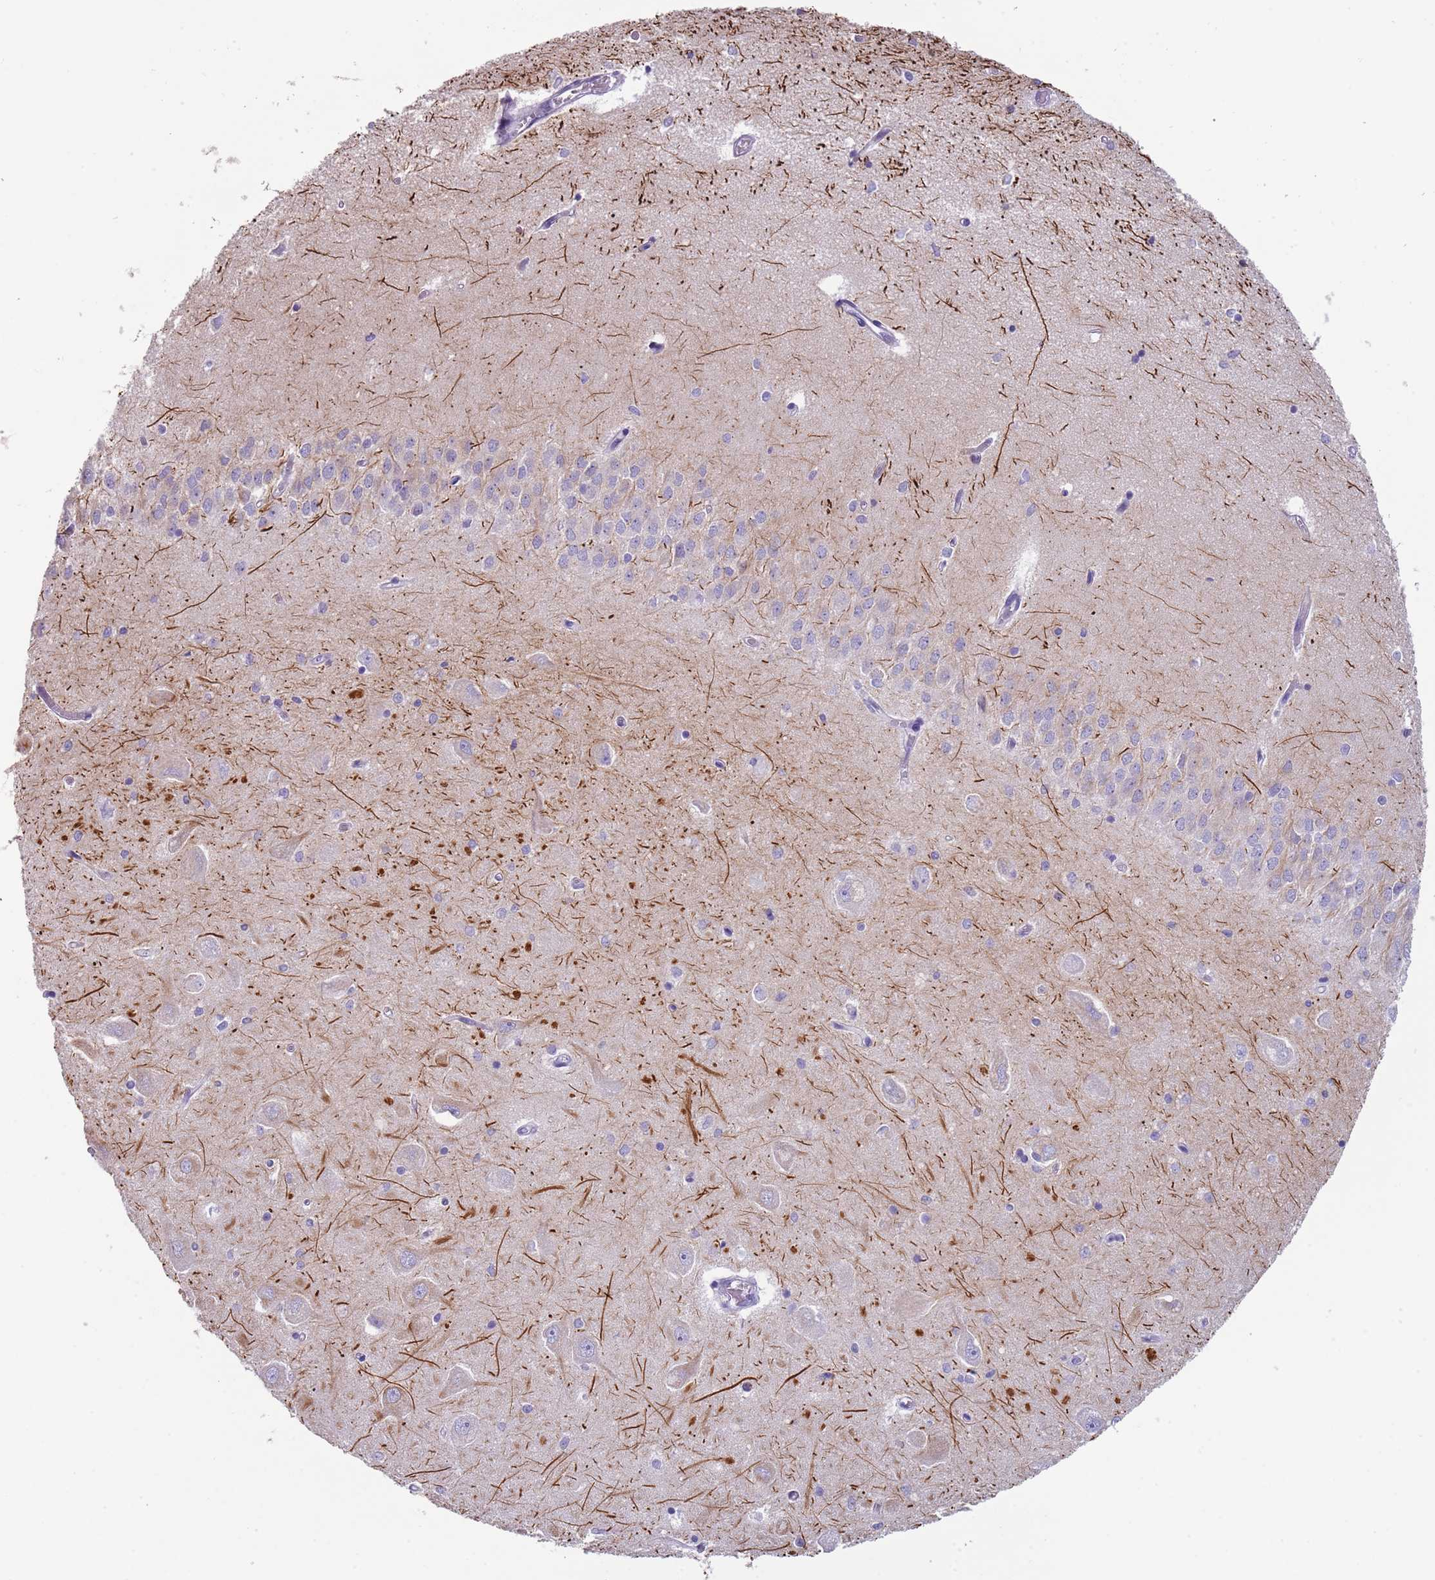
{"staining": {"intensity": "negative", "quantity": "none", "location": "none"}, "tissue": "hippocampus", "cell_type": "Glial cells", "image_type": "normal", "snomed": [{"axis": "morphology", "description": "Normal tissue, NOS"}, {"axis": "topography", "description": "Hippocampus"}], "caption": "The image displays no staining of glial cells in normal hippocampus.", "gene": "ENSG00000271254", "patient": {"sex": "male", "age": 45}}